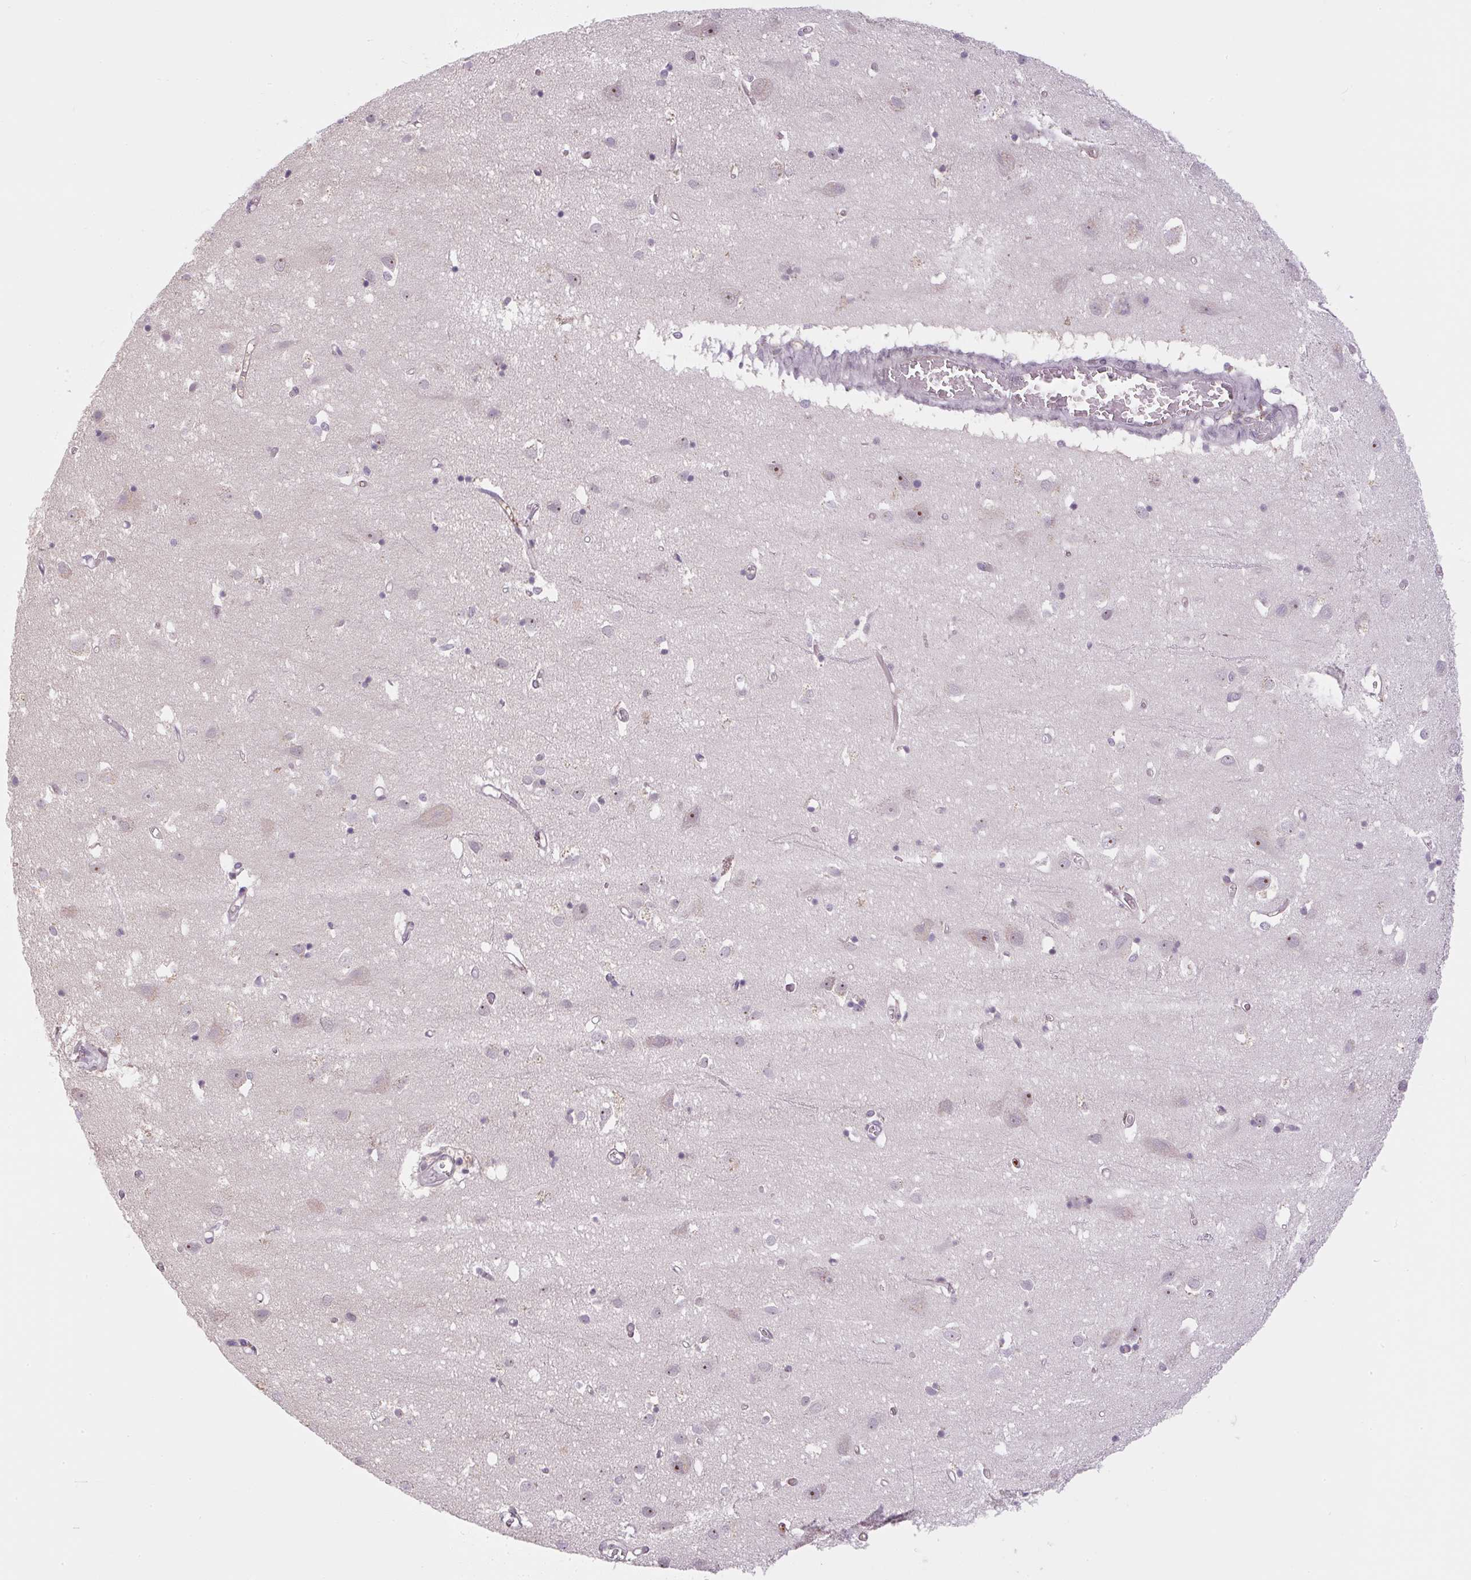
{"staining": {"intensity": "negative", "quantity": "none", "location": "none"}, "tissue": "cerebral cortex", "cell_type": "Endothelial cells", "image_type": "normal", "snomed": [{"axis": "morphology", "description": "Normal tissue, NOS"}, {"axis": "topography", "description": "Cerebral cortex"}], "caption": "This photomicrograph is of unremarkable cerebral cortex stained with immunohistochemistry (IHC) to label a protein in brown with the nuclei are counter-stained blue. There is no staining in endothelial cells.", "gene": "SGF29", "patient": {"sex": "male", "age": 70}}